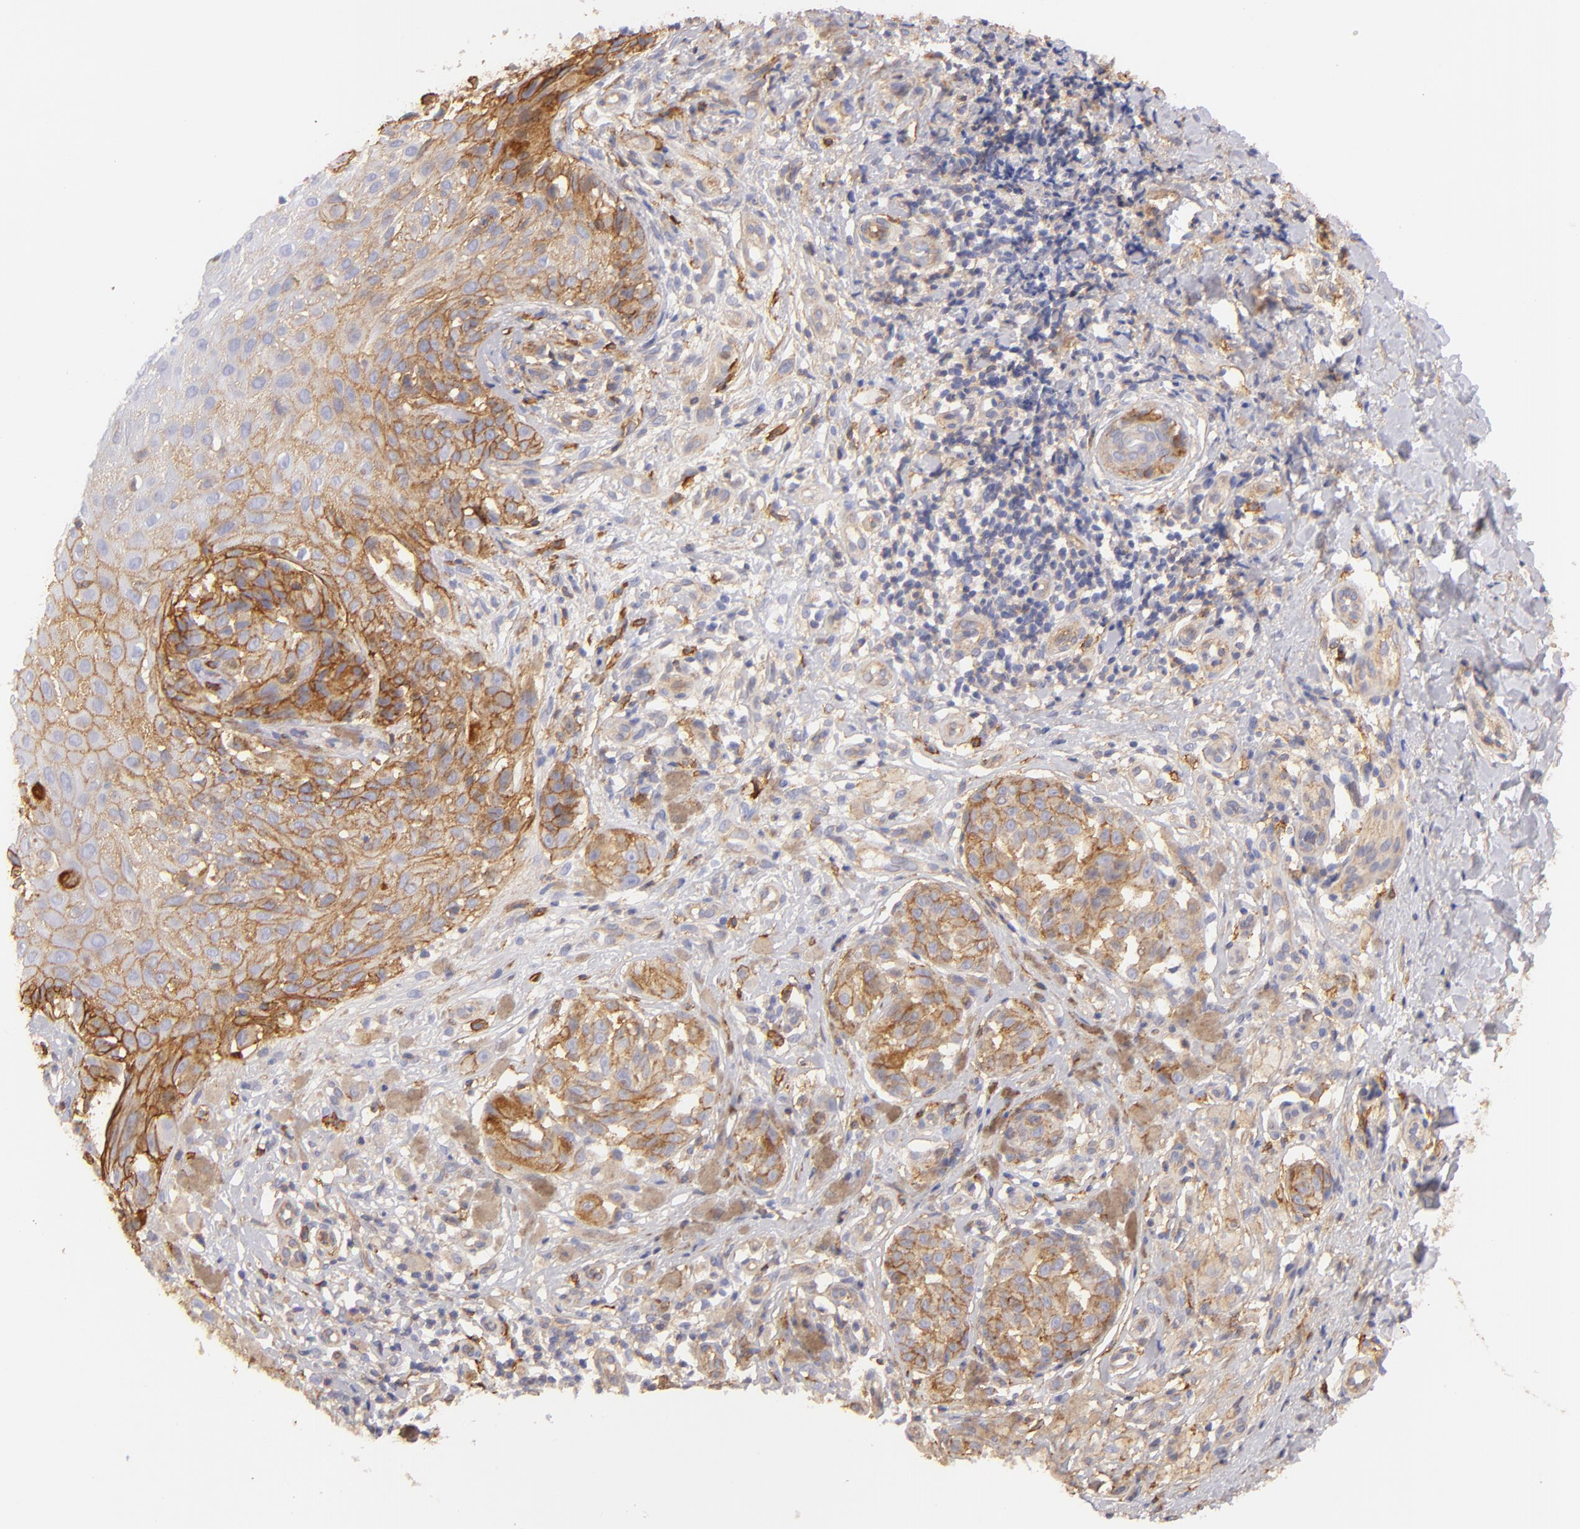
{"staining": {"intensity": "moderate", "quantity": "25%-75%", "location": "cytoplasmic/membranous"}, "tissue": "melanoma", "cell_type": "Tumor cells", "image_type": "cancer", "snomed": [{"axis": "morphology", "description": "Malignant melanoma, NOS"}, {"axis": "topography", "description": "Skin"}], "caption": "Moderate cytoplasmic/membranous staining for a protein is identified in approximately 25%-75% of tumor cells of malignant melanoma using immunohistochemistry.", "gene": "CD151", "patient": {"sex": "male", "age": 67}}